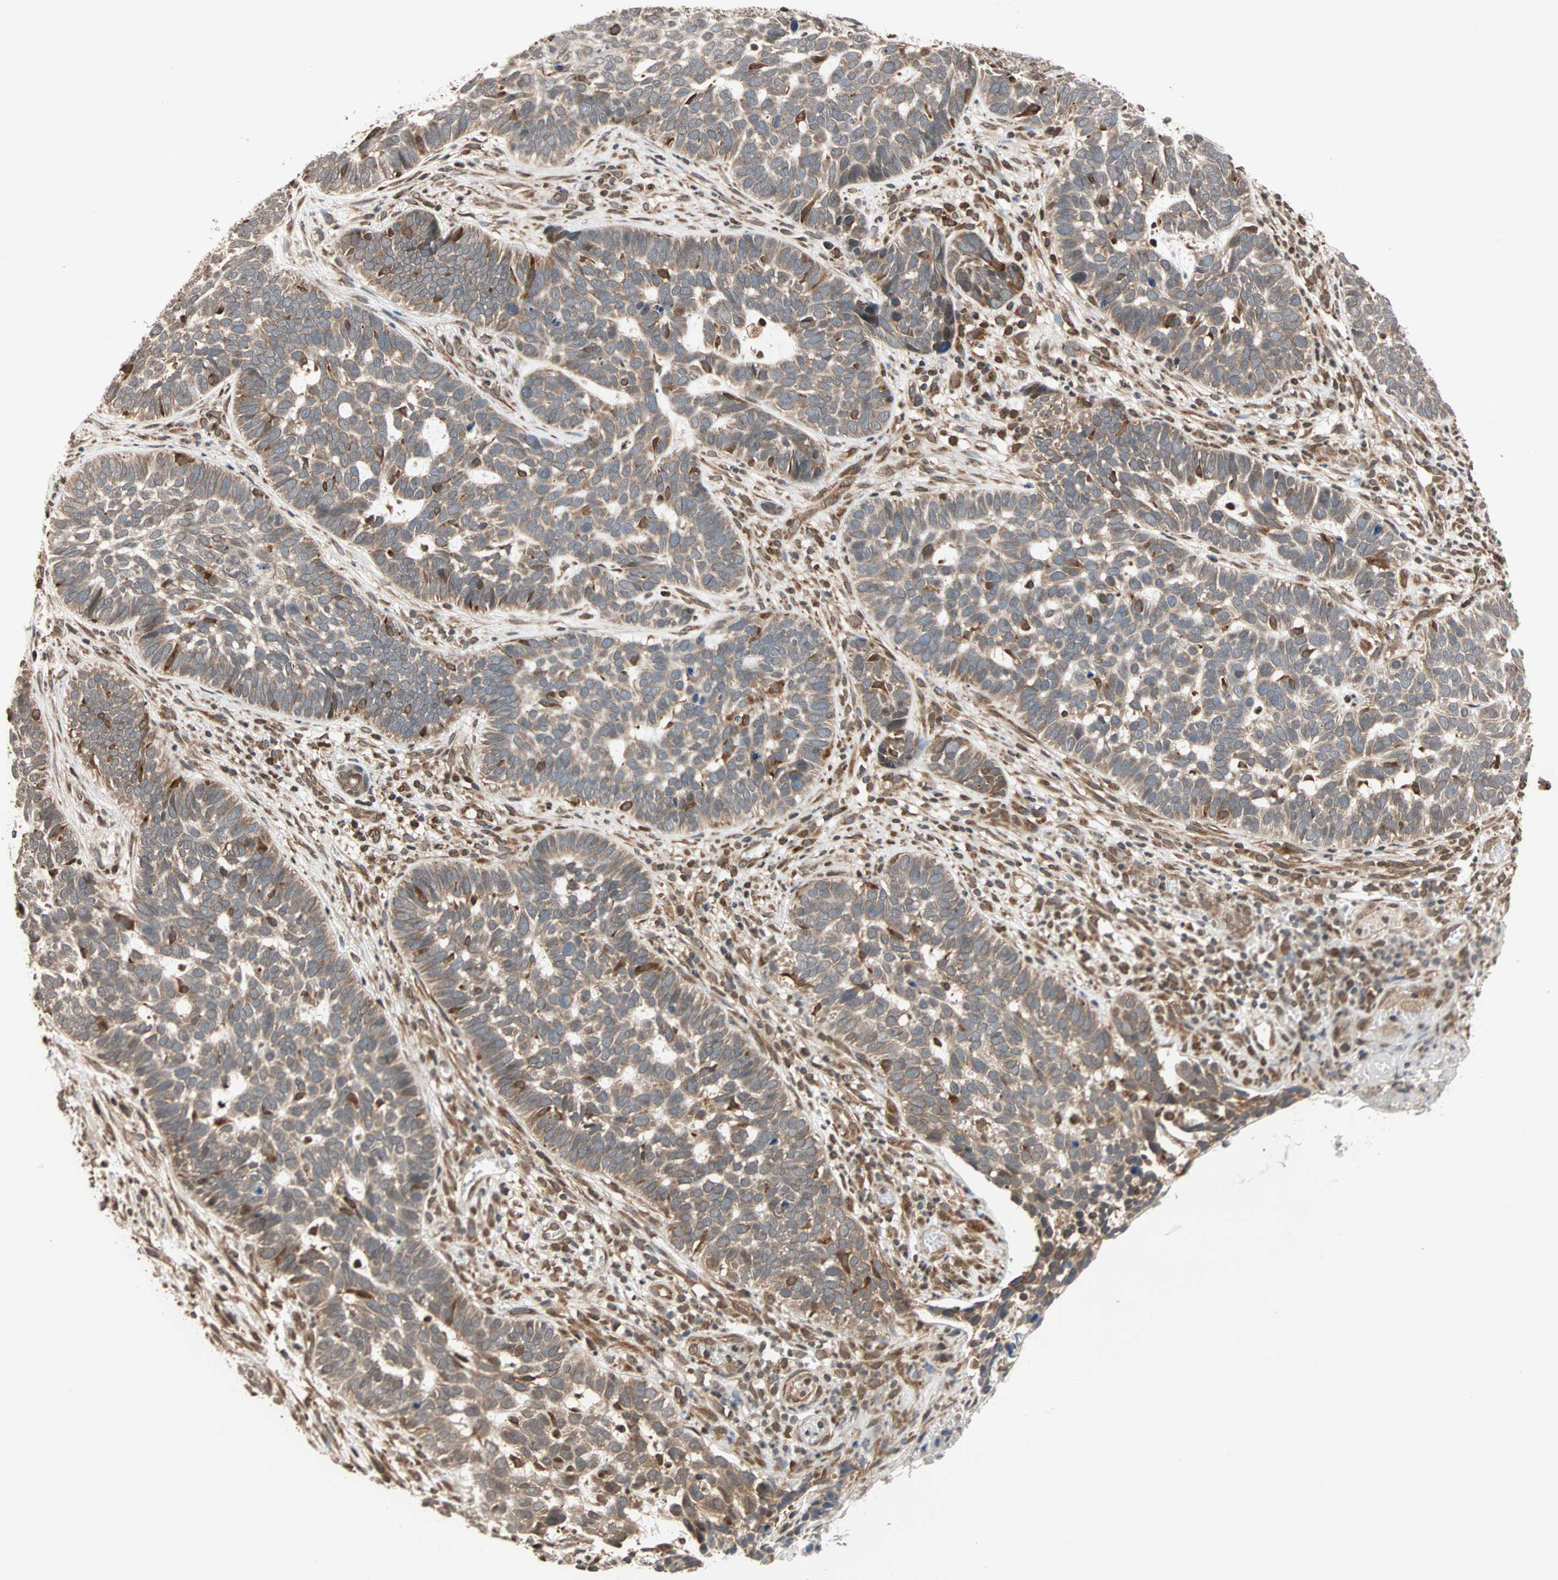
{"staining": {"intensity": "weak", "quantity": ">75%", "location": "cytoplasmic/membranous"}, "tissue": "skin cancer", "cell_type": "Tumor cells", "image_type": "cancer", "snomed": [{"axis": "morphology", "description": "Basal cell carcinoma"}, {"axis": "topography", "description": "Skin"}], "caption": "Skin cancer (basal cell carcinoma) was stained to show a protein in brown. There is low levels of weak cytoplasmic/membranous staining in approximately >75% of tumor cells.", "gene": "AUP1", "patient": {"sex": "male", "age": 87}}